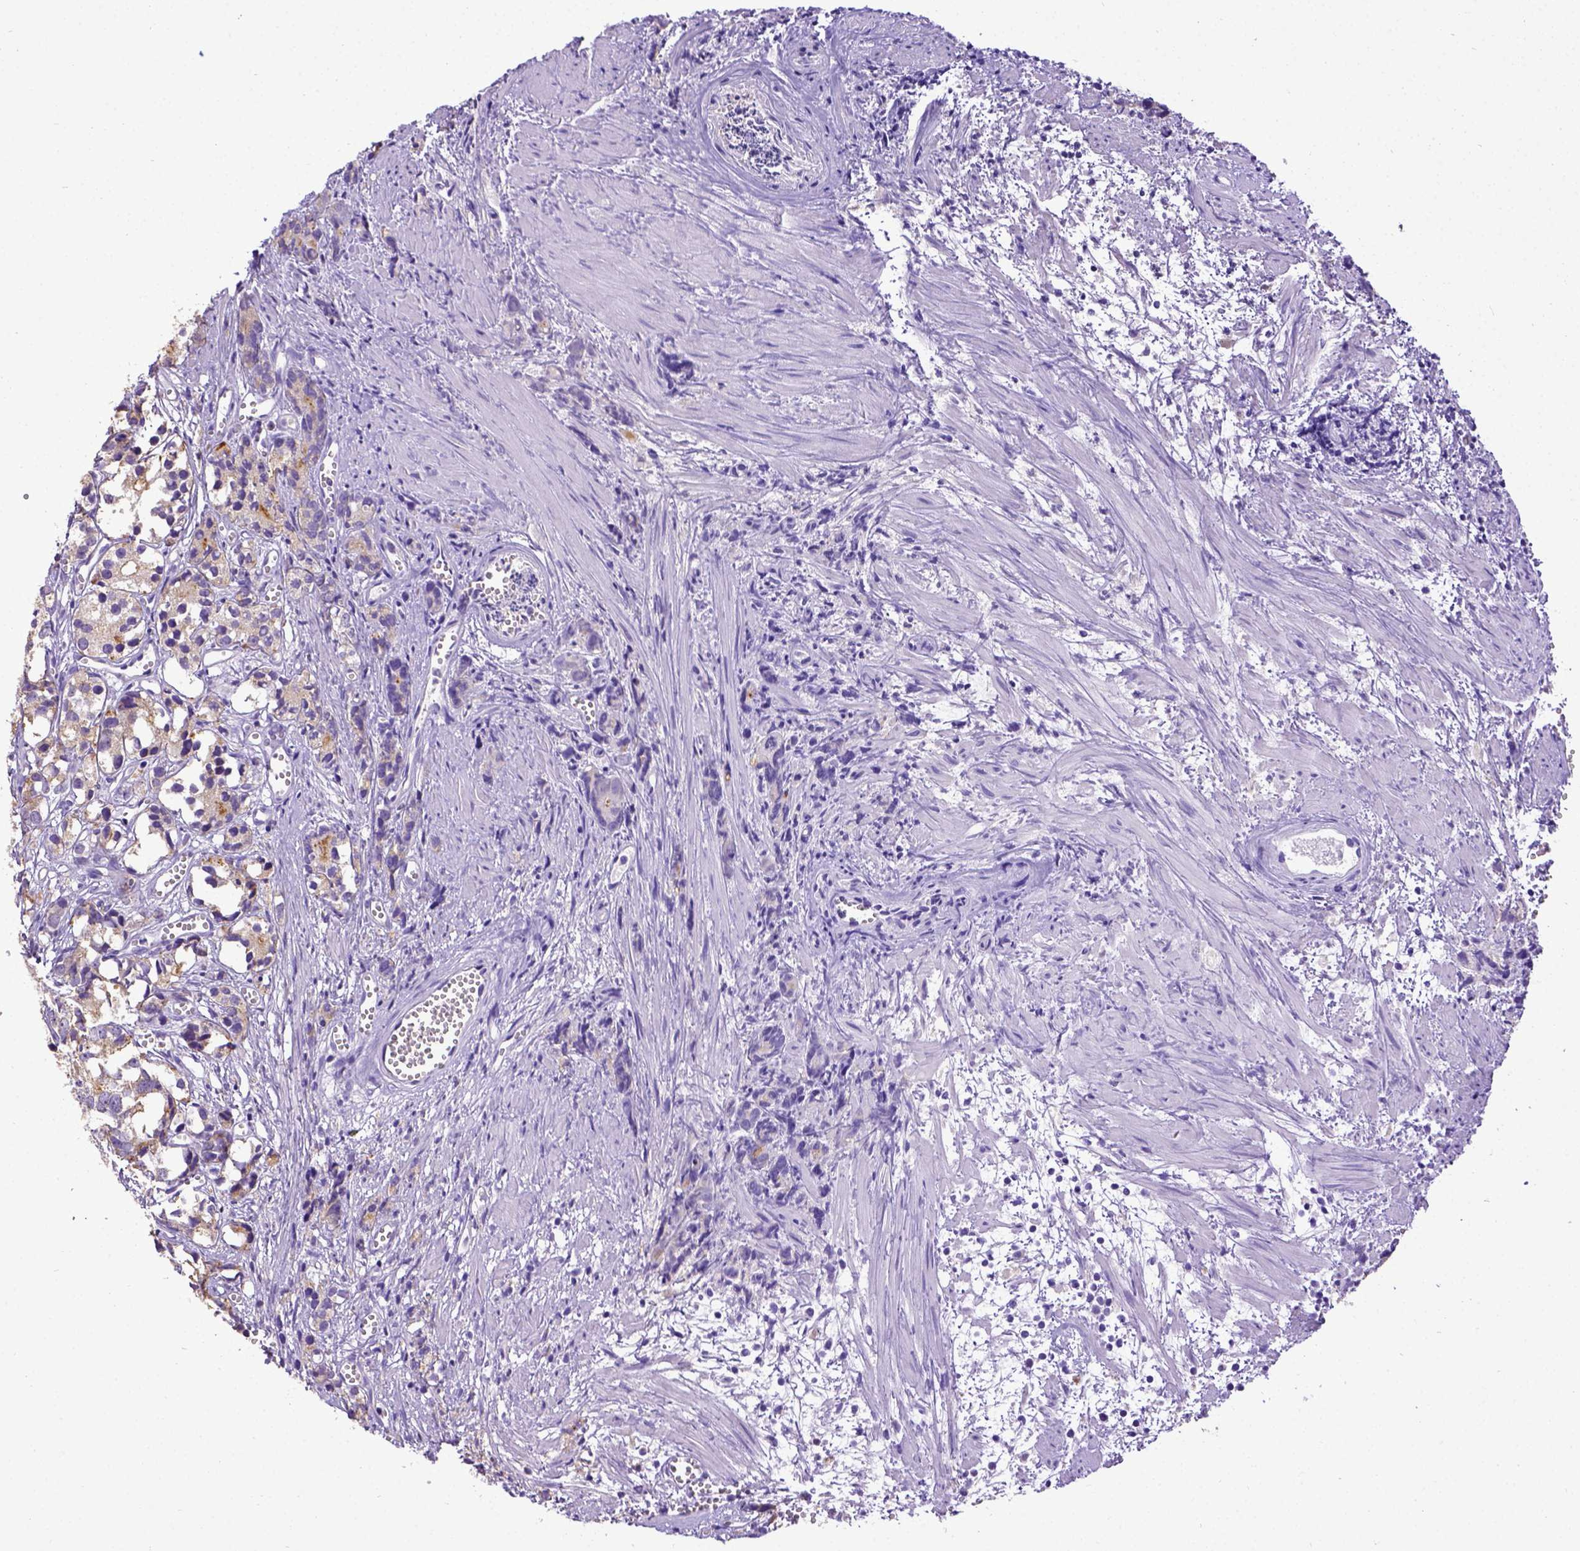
{"staining": {"intensity": "weak", "quantity": "25%-75%", "location": "cytoplasmic/membranous"}, "tissue": "prostate cancer", "cell_type": "Tumor cells", "image_type": "cancer", "snomed": [{"axis": "morphology", "description": "Adenocarcinoma, High grade"}, {"axis": "topography", "description": "Prostate"}], "caption": "Immunohistochemistry (IHC) (DAB (3,3'-diaminobenzidine)) staining of prostate cancer (high-grade adenocarcinoma) exhibits weak cytoplasmic/membranous protein expression in approximately 25%-75% of tumor cells.", "gene": "SPEF1", "patient": {"sex": "male", "age": 77}}